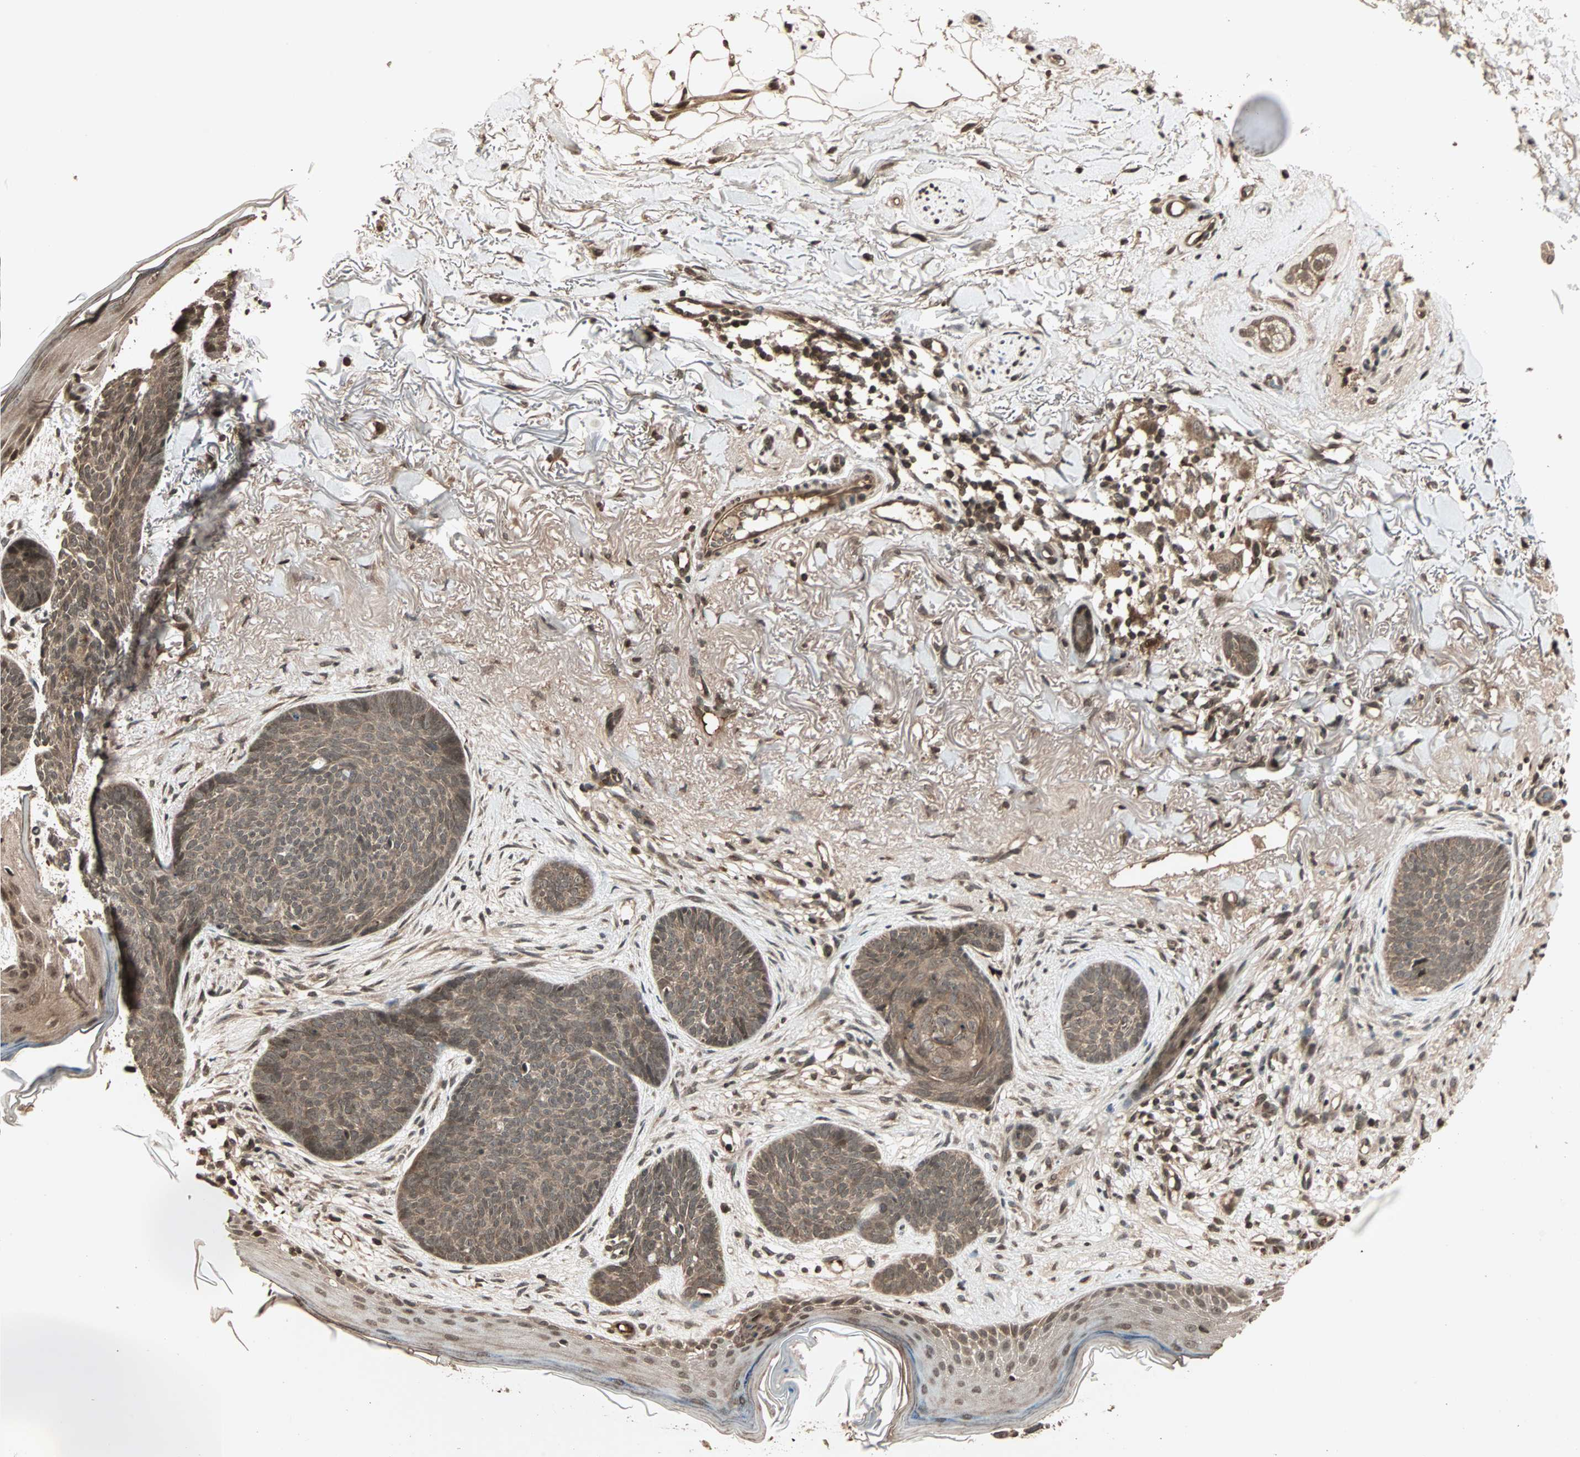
{"staining": {"intensity": "moderate", "quantity": ">75%", "location": "cytoplasmic/membranous"}, "tissue": "skin cancer", "cell_type": "Tumor cells", "image_type": "cancer", "snomed": [{"axis": "morphology", "description": "Normal tissue, NOS"}, {"axis": "morphology", "description": "Basal cell carcinoma"}, {"axis": "topography", "description": "Skin"}], "caption": "The photomicrograph displays a brown stain indicating the presence of a protein in the cytoplasmic/membranous of tumor cells in skin cancer.", "gene": "RFFL", "patient": {"sex": "female", "age": 70}}